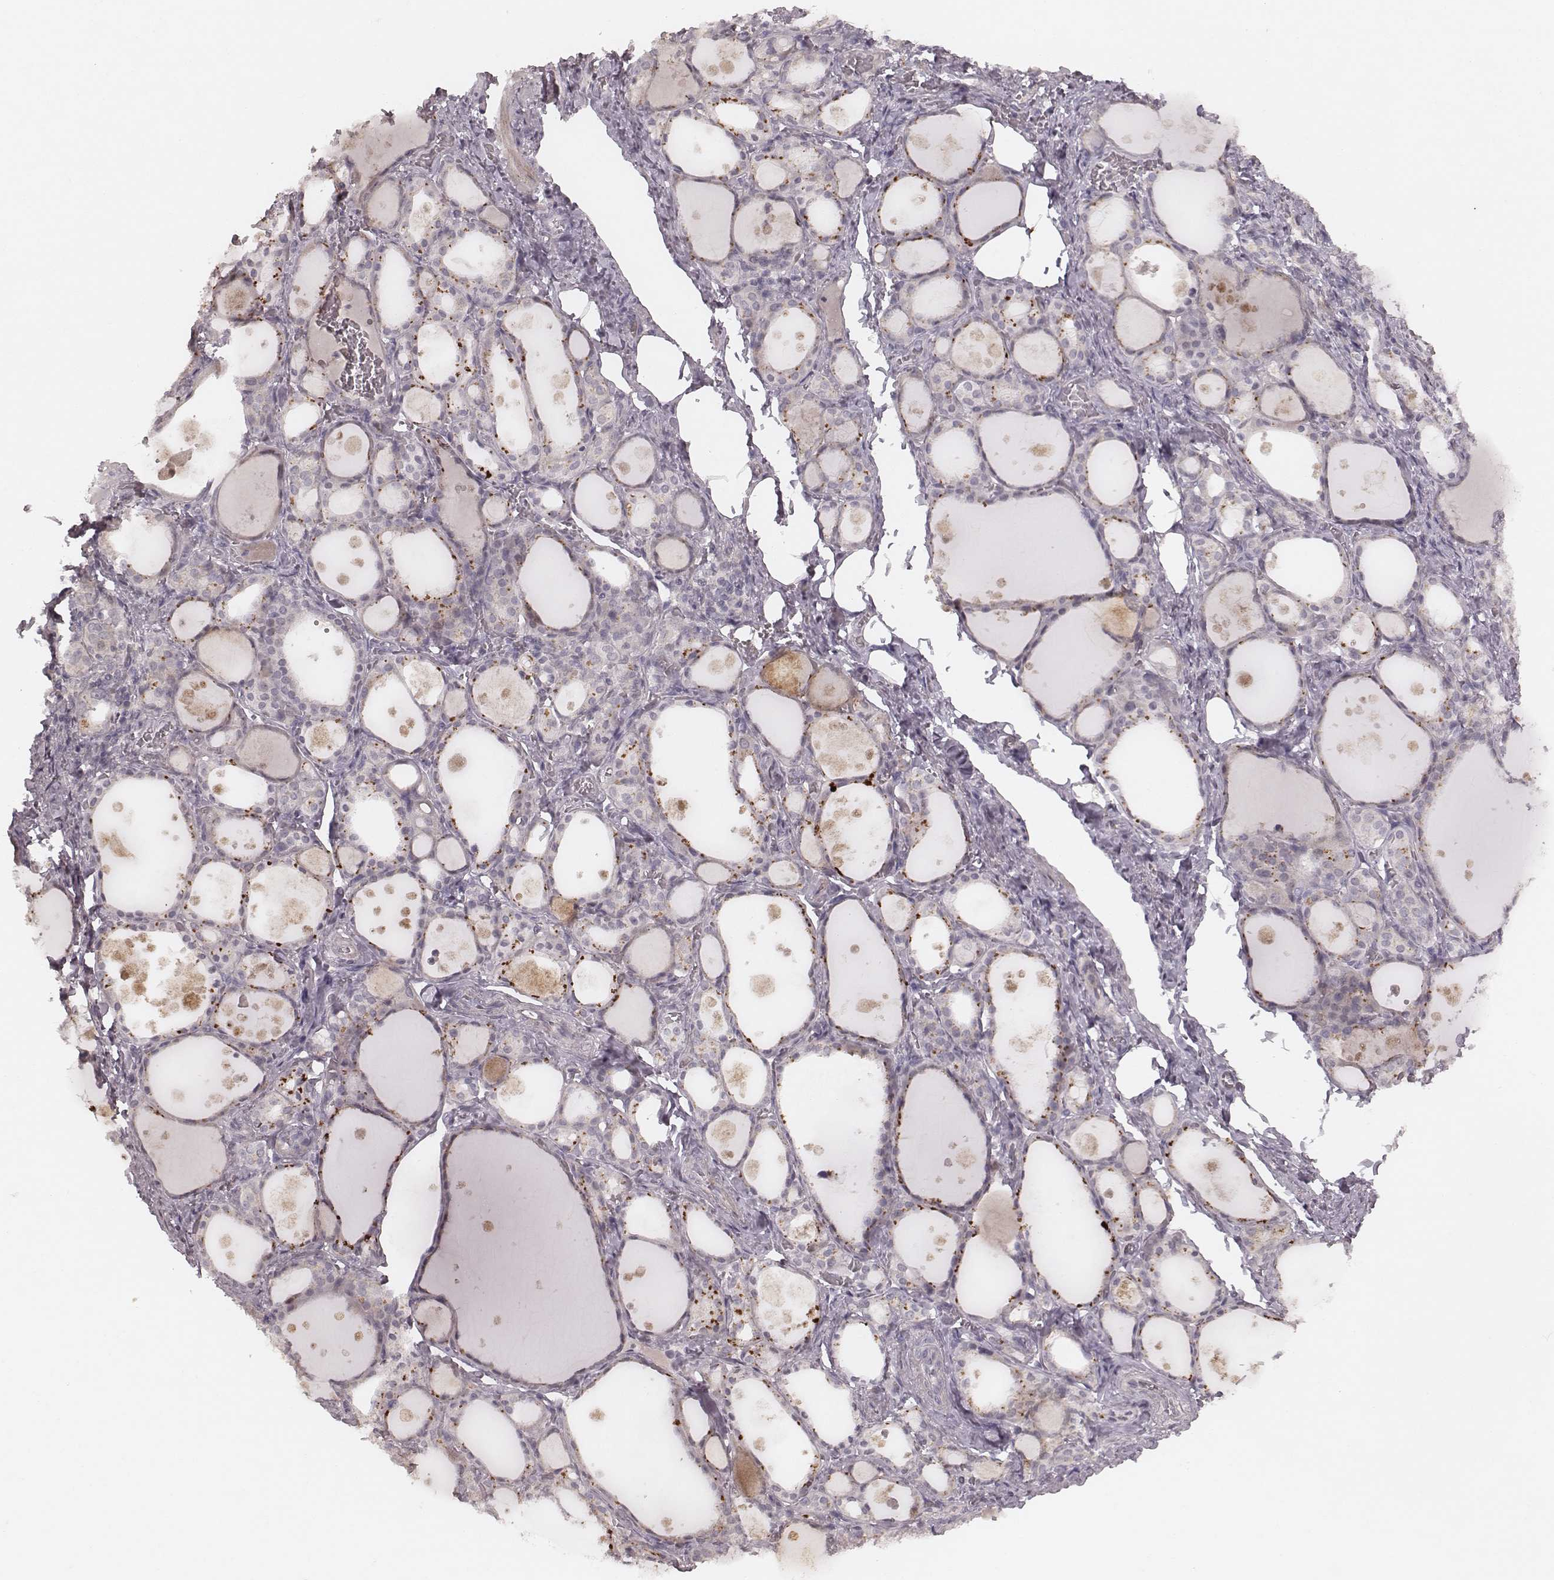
{"staining": {"intensity": "negative", "quantity": "none", "location": "none"}, "tissue": "thyroid gland", "cell_type": "Glandular cells", "image_type": "normal", "snomed": [{"axis": "morphology", "description": "Normal tissue, NOS"}, {"axis": "topography", "description": "Thyroid gland"}], "caption": "High magnification brightfield microscopy of unremarkable thyroid gland stained with DAB (brown) and counterstained with hematoxylin (blue): glandular cells show no significant positivity.", "gene": "FAM13B", "patient": {"sex": "male", "age": 68}}